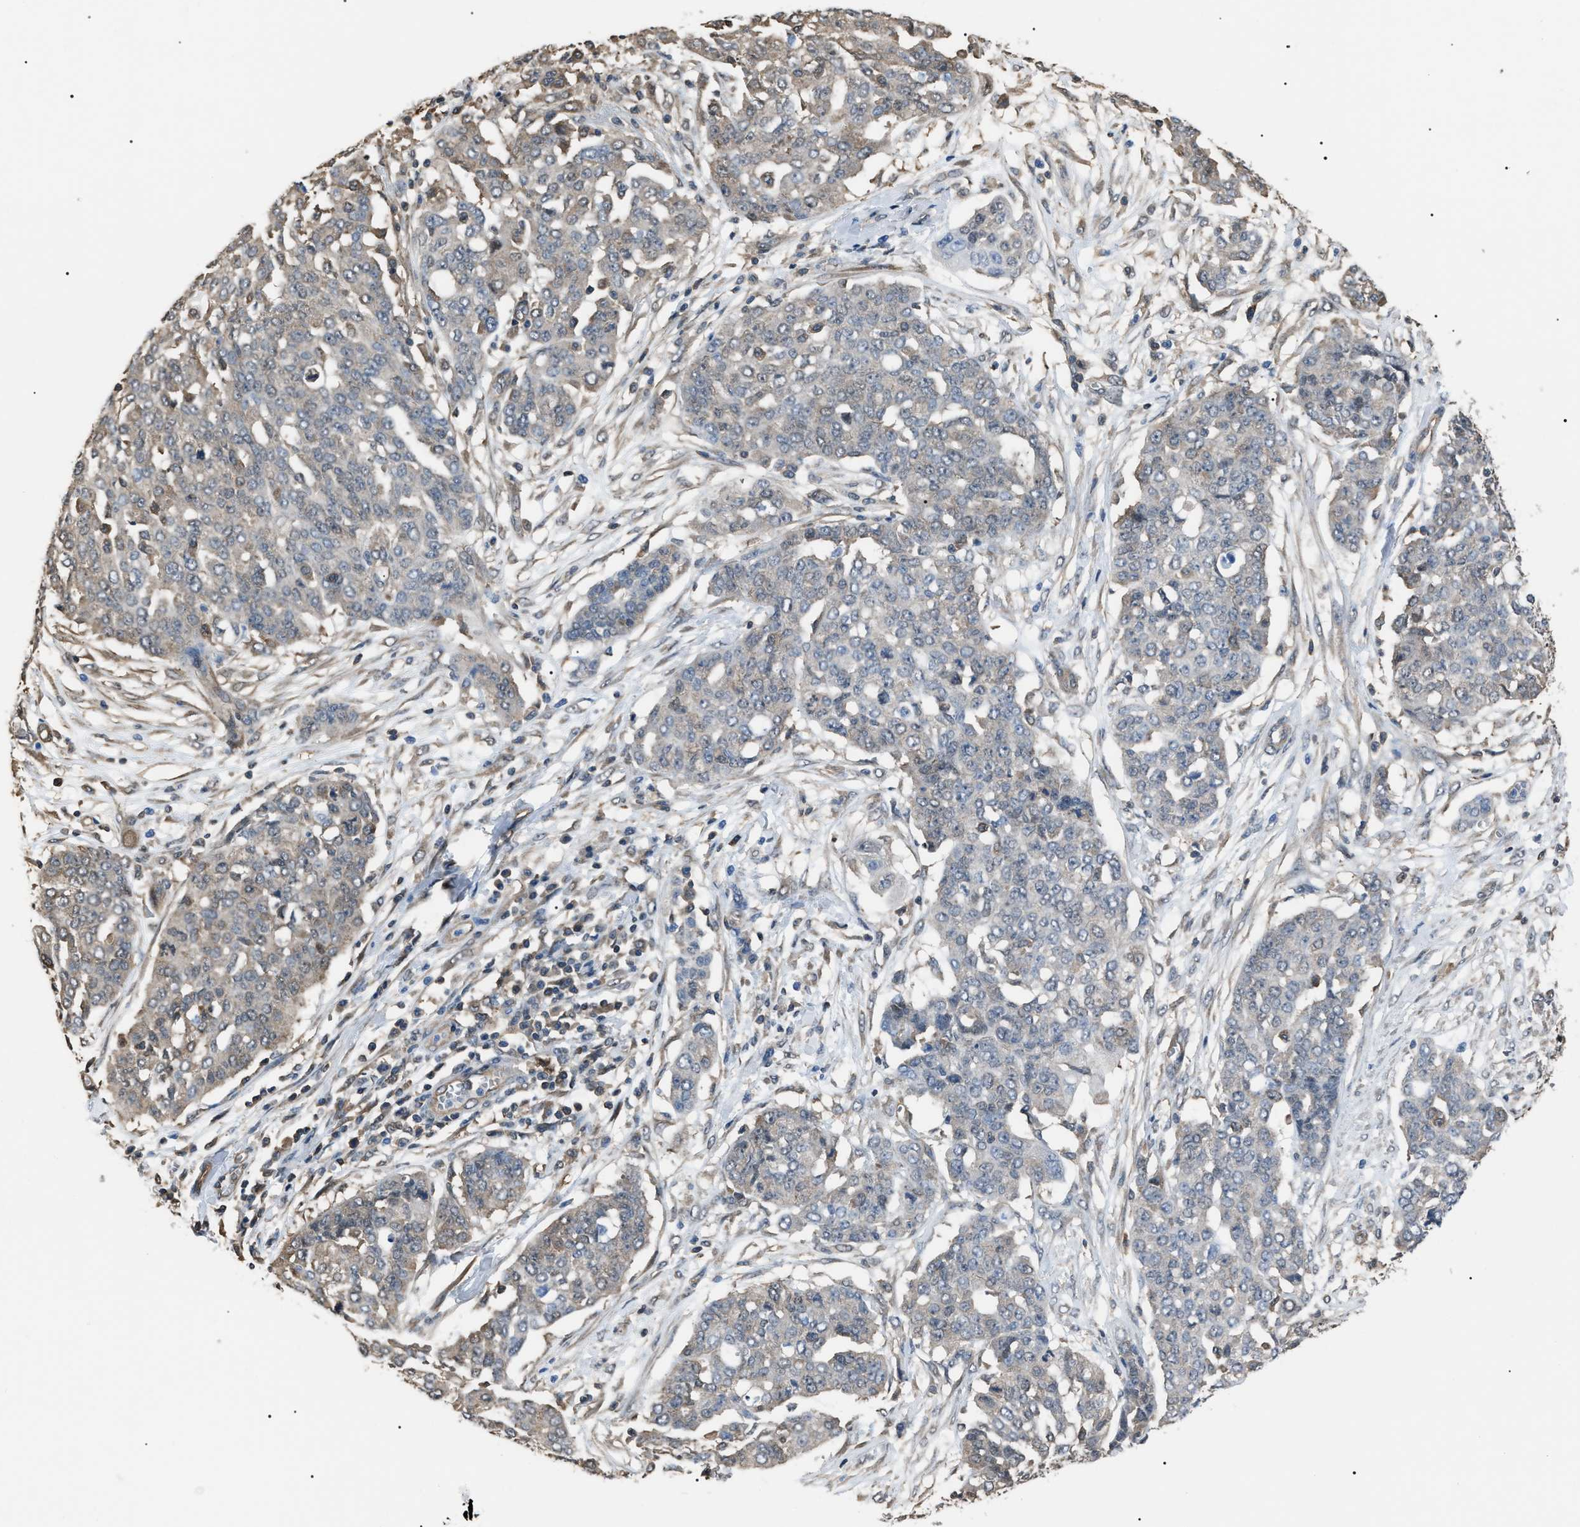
{"staining": {"intensity": "negative", "quantity": "none", "location": "none"}, "tissue": "ovarian cancer", "cell_type": "Tumor cells", "image_type": "cancer", "snomed": [{"axis": "morphology", "description": "Cystadenocarcinoma, serous, NOS"}, {"axis": "topography", "description": "Soft tissue"}, {"axis": "topography", "description": "Ovary"}], "caption": "Histopathology image shows no protein positivity in tumor cells of ovarian cancer (serous cystadenocarcinoma) tissue.", "gene": "PDCD5", "patient": {"sex": "female", "age": 57}}